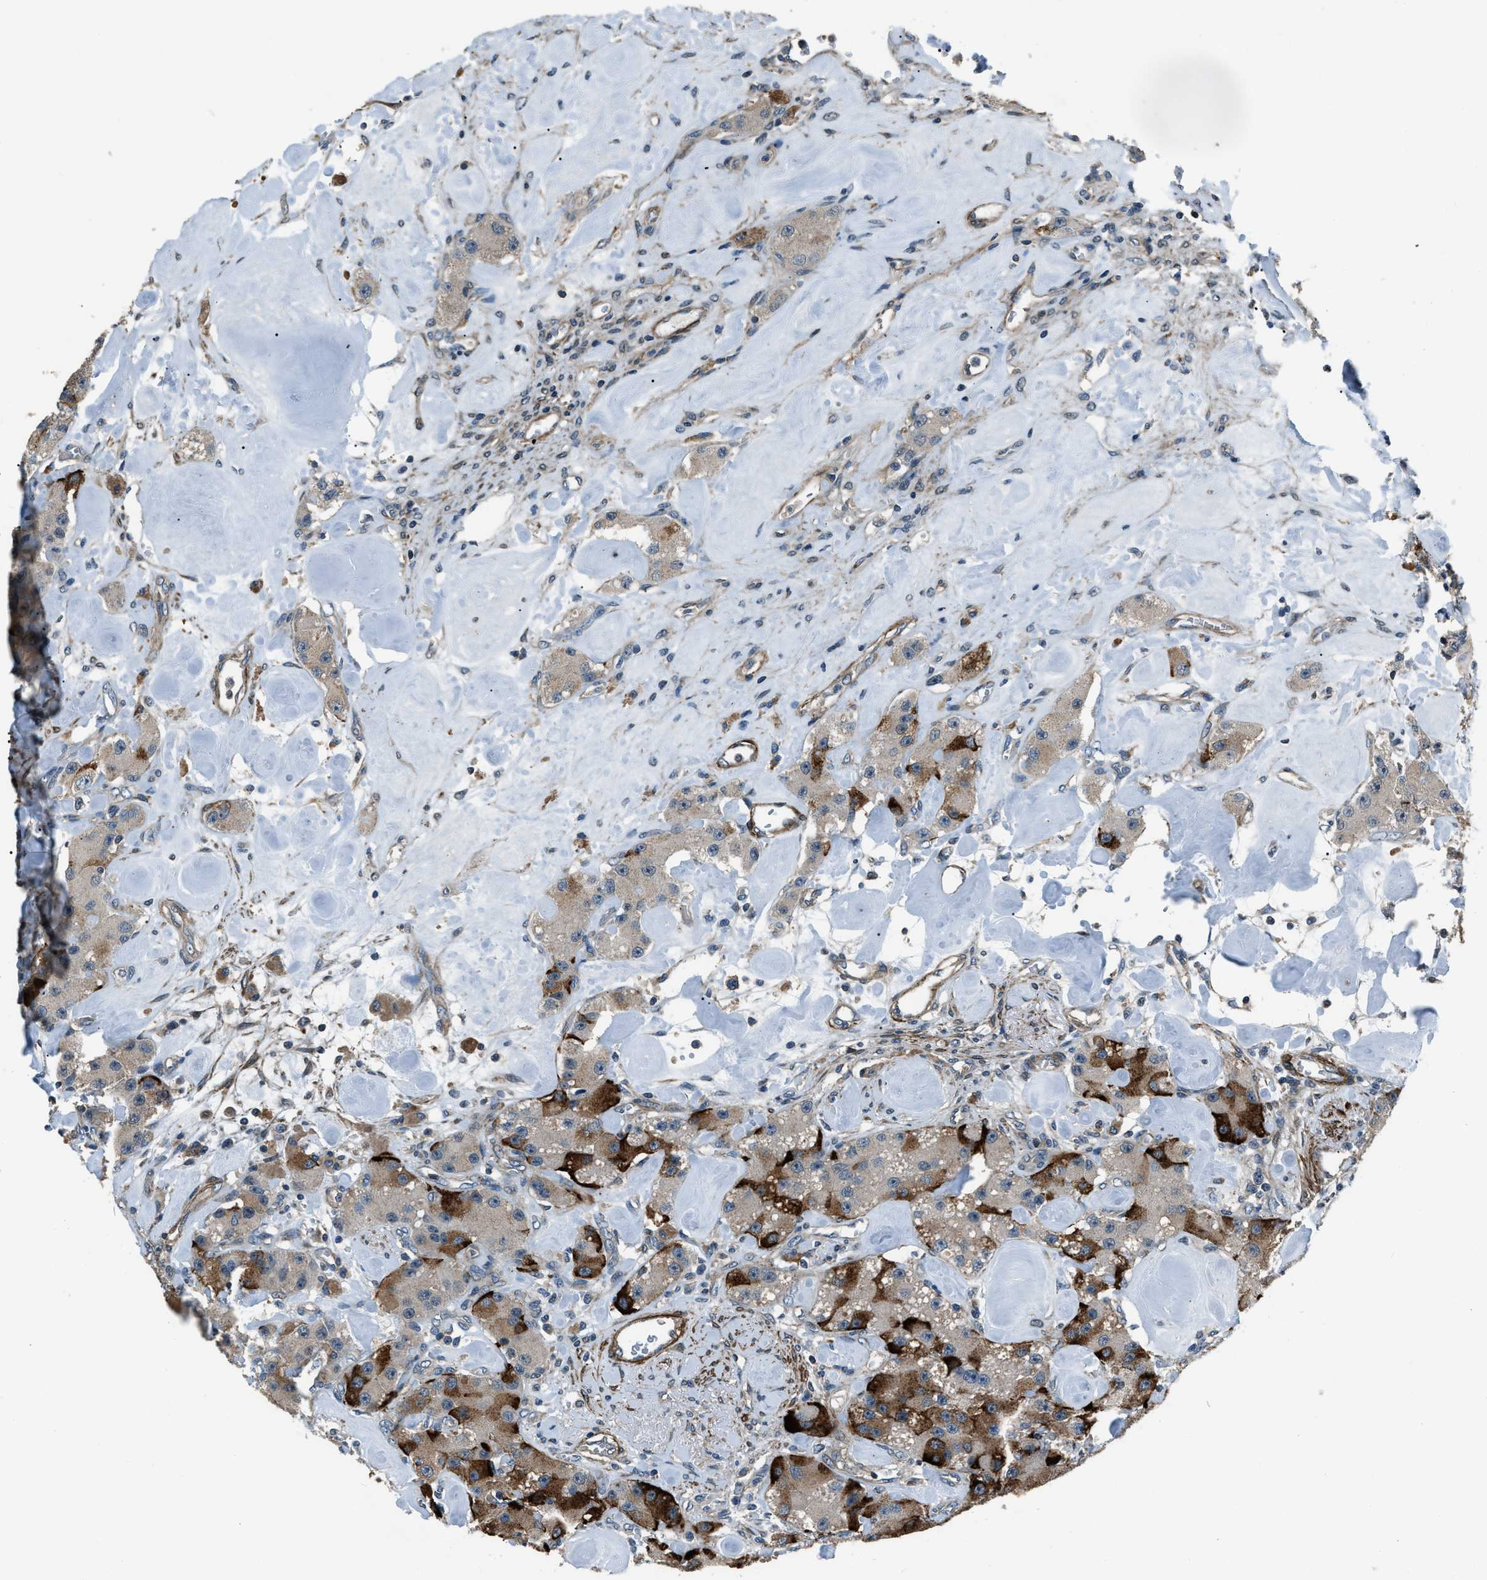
{"staining": {"intensity": "strong", "quantity": "25%-75%", "location": "cytoplasmic/membranous"}, "tissue": "carcinoid", "cell_type": "Tumor cells", "image_type": "cancer", "snomed": [{"axis": "morphology", "description": "Carcinoid, malignant, NOS"}, {"axis": "topography", "description": "Pancreas"}], "caption": "Strong cytoplasmic/membranous protein staining is appreciated in about 25%-75% of tumor cells in carcinoid. Using DAB (3,3'-diaminobenzidine) (brown) and hematoxylin (blue) stains, captured at high magnification using brightfield microscopy.", "gene": "NUDCD3", "patient": {"sex": "male", "age": 41}}